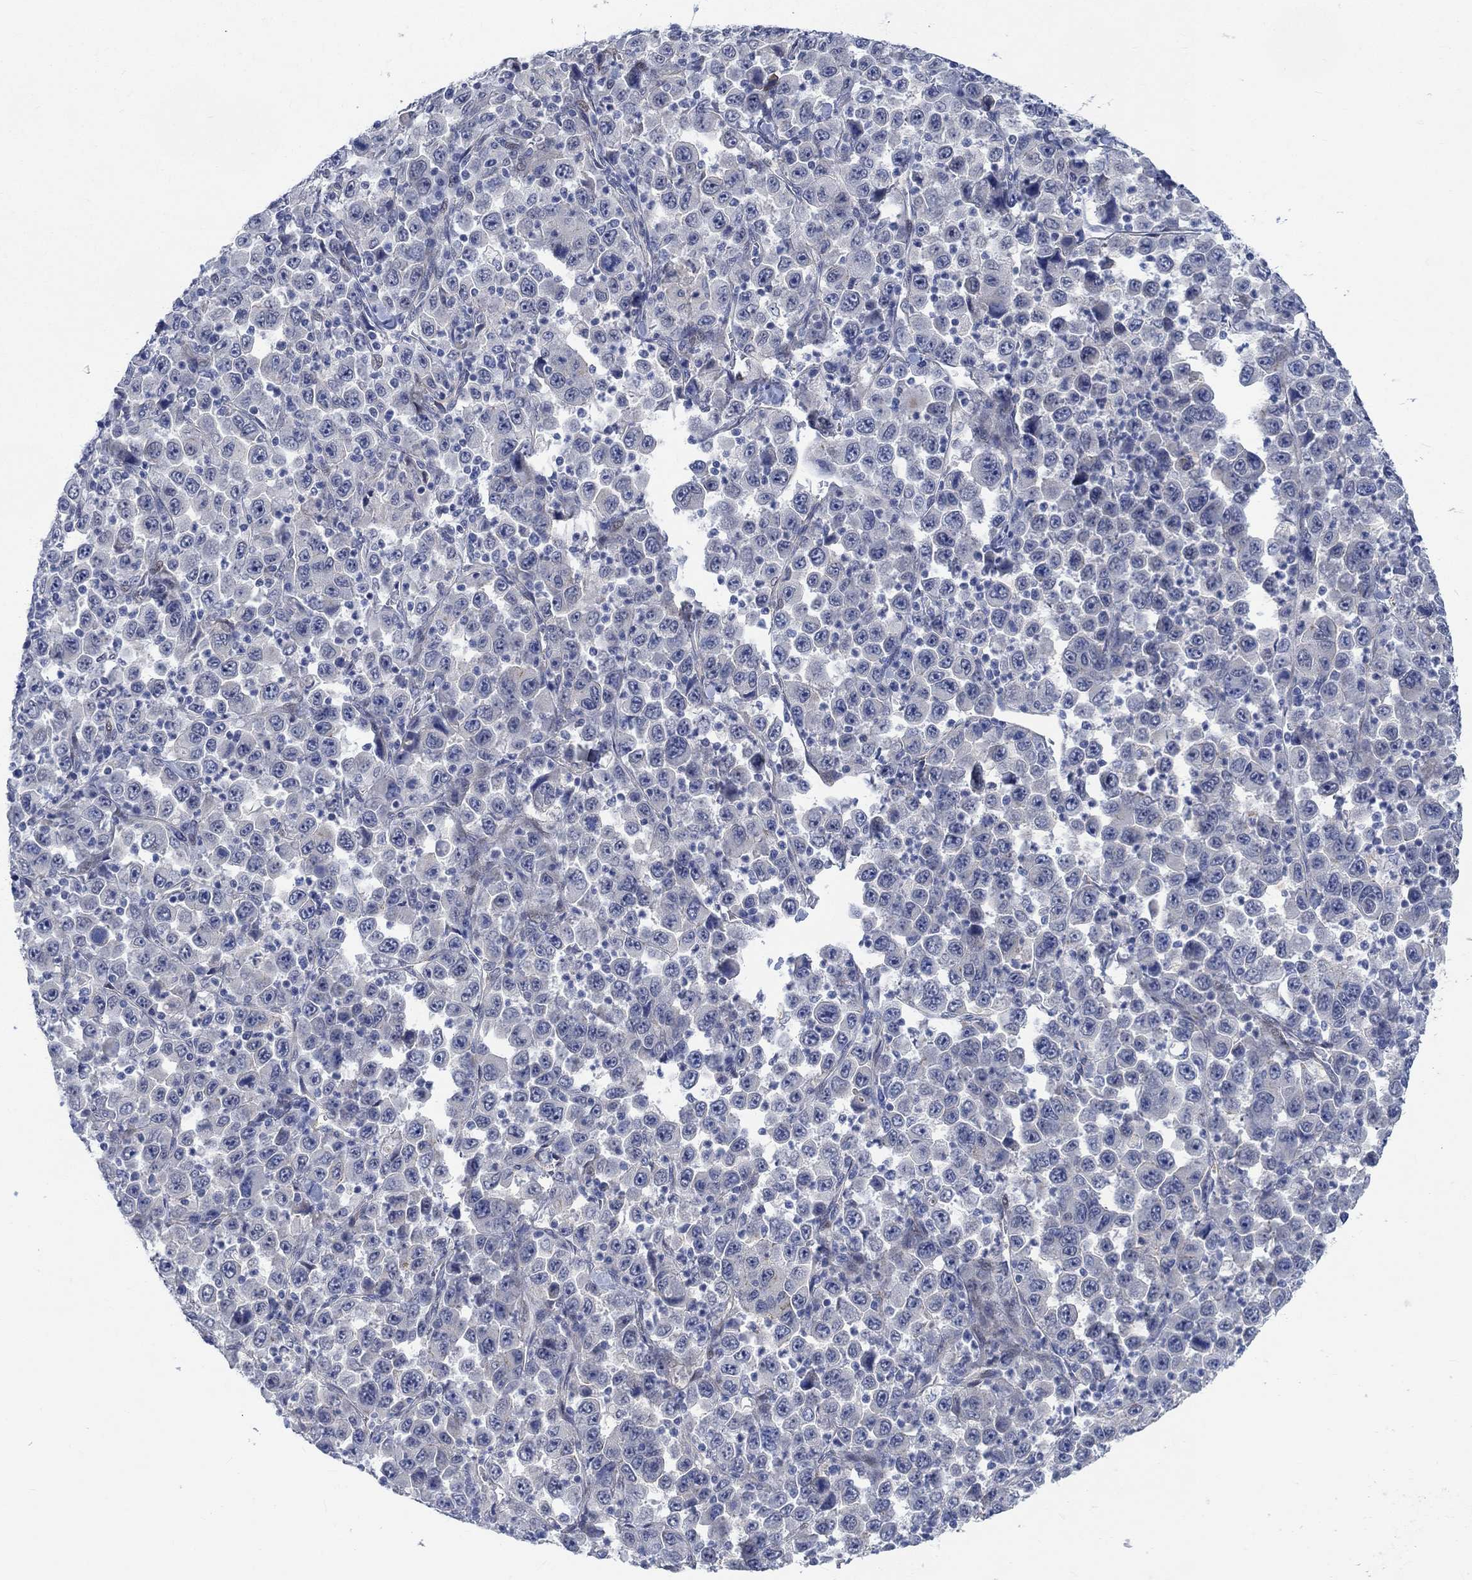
{"staining": {"intensity": "negative", "quantity": "none", "location": "none"}, "tissue": "stomach cancer", "cell_type": "Tumor cells", "image_type": "cancer", "snomed": [{"axis": "morphology", "description": "Normal tissue, NOS"}, {"axis": "morphology", "description": "Adenocarcinoma, NOS"}, {"axis": "topography", "description": "Stomach, upper"}, {"axis": "topography", "description": "Stomach"}], "caption": "DAB immunohistochemical staining of stomach cancer displays no significant staining in tumor cells.", "gene": "KCNH8", "patient": {"sex": "male", "age": 59}}